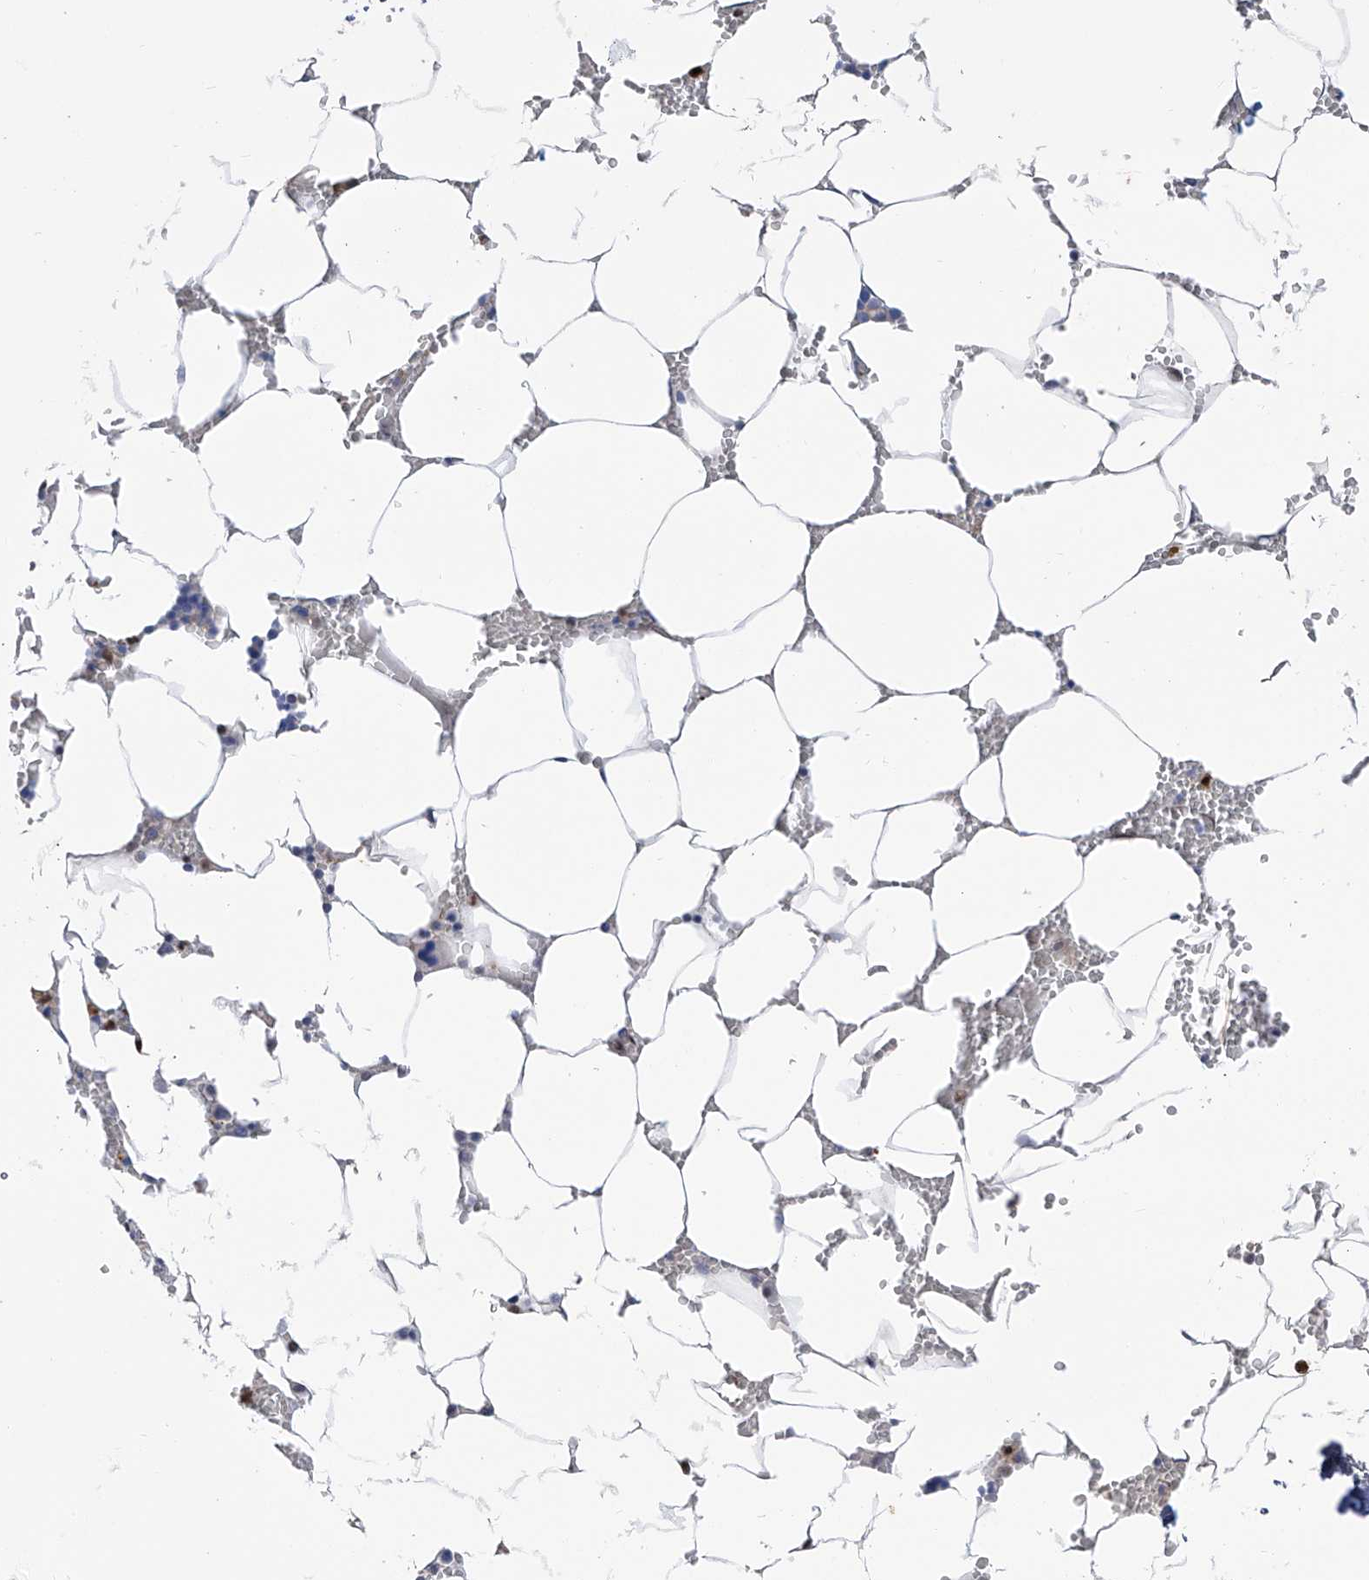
{"staining": {"intensity": "moderate", "quantity": "<25%", "location": "nuclear"}, "tissue": "bone marrow", "cell_type": "Hematopoietic cells", "image_type": "normal", "snomed": [{"axis": "morphology", "description": "Normal tissue, NOS"}, {"axis": "topography", "description": "Bone marrow"}], "caption": "Bone marrow stained for a protein (brown) demonstrates moderate nuclear positive positivity in approximately <25% of hematopoietic cells.", "gene": "PHF20", "patient": {"sex": "male", "age": 70}}